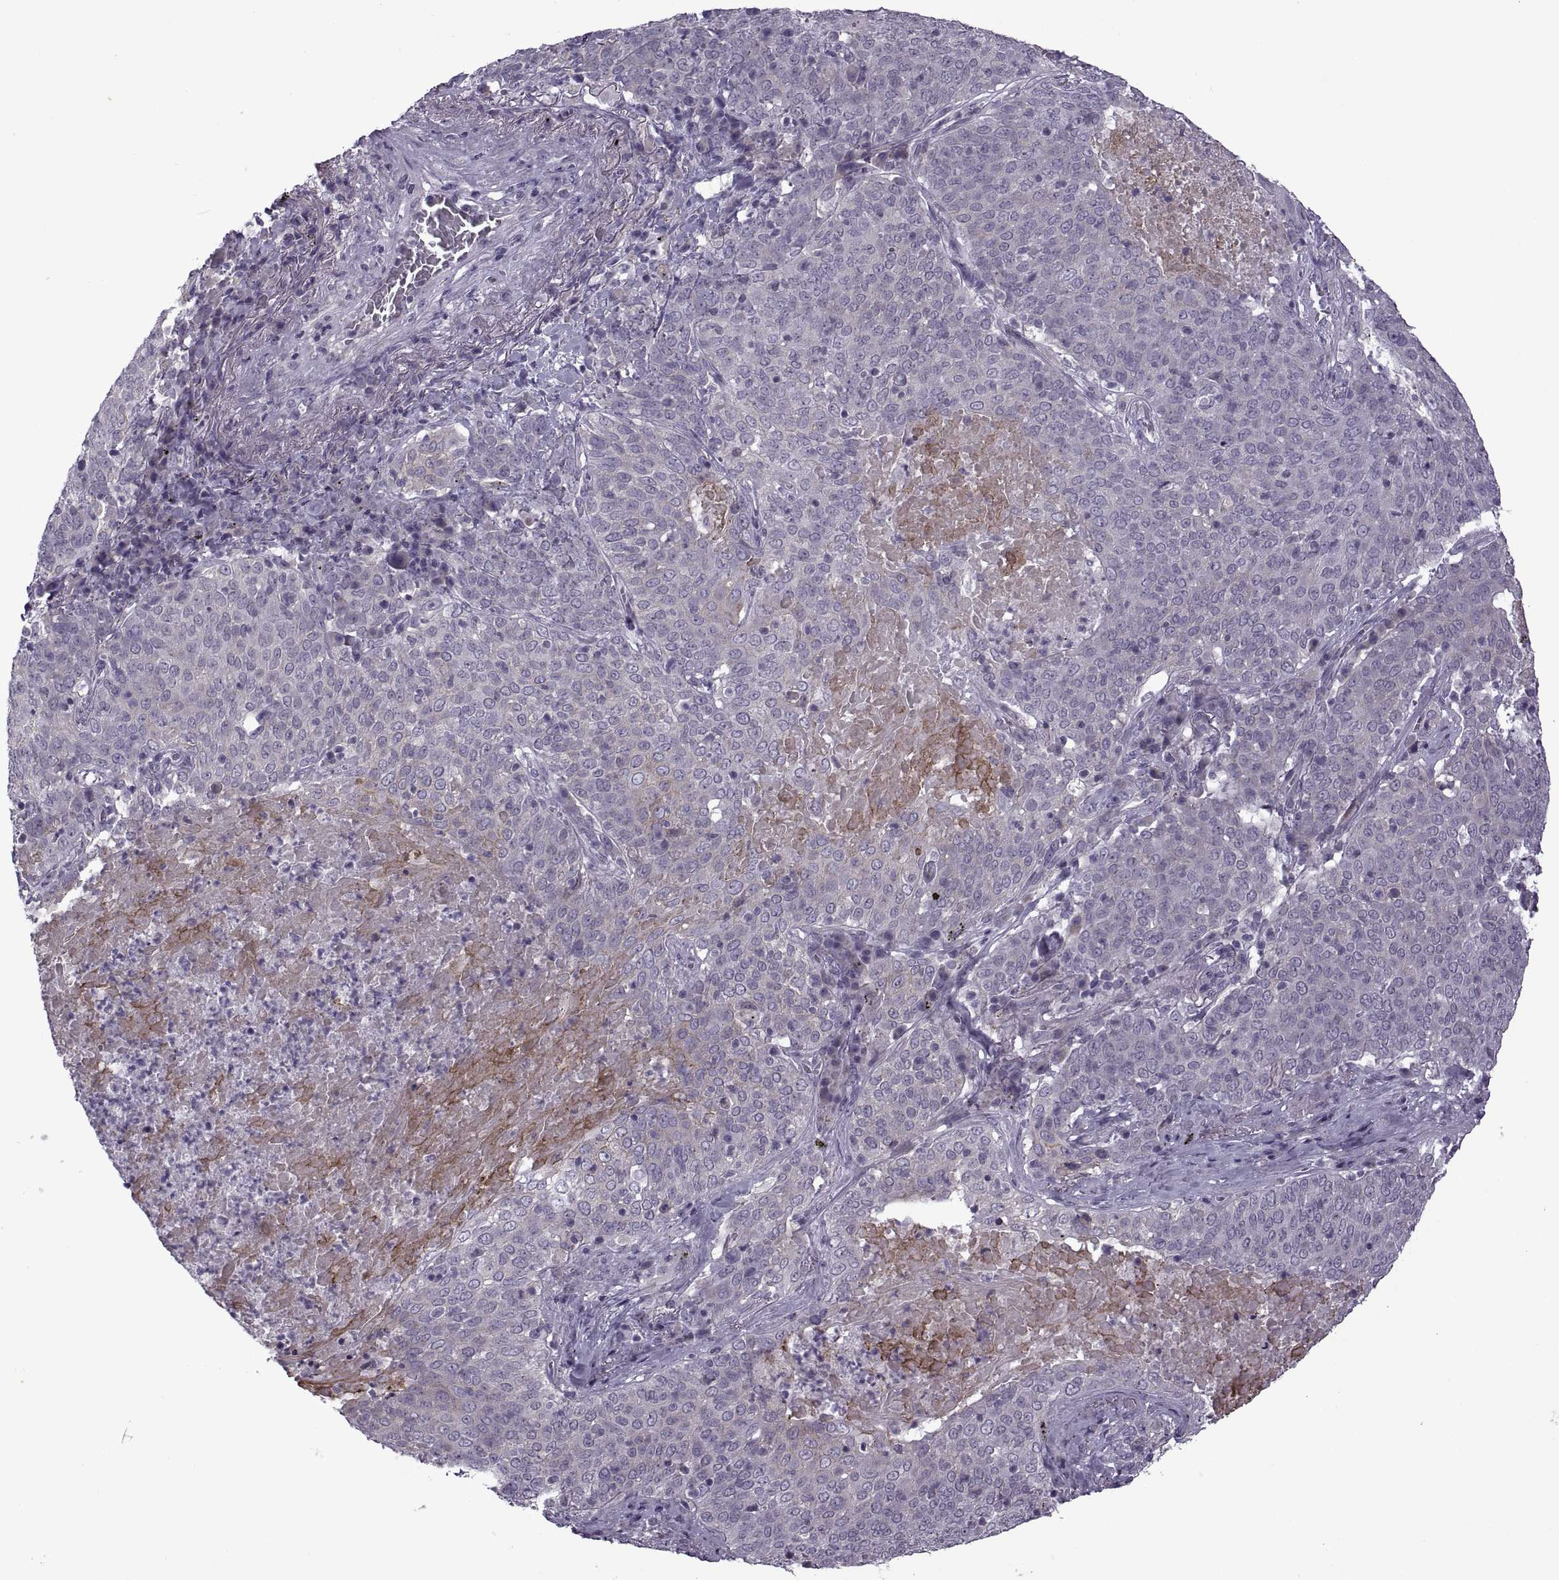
{"staining": {"intensity": "weak", "quantity": "<25%", "location": "cytoplasmic/membranous"}, "tissue": "lung cancer", "cell_type": "Tumor cells", "image_type": "cancer", "snomed": [{"axis": "morphology", "description": "Squamous cell carcinoma, NOS"}, {"axis": "topography", "description": "Lung"}], "caption": "Micrograph shows no significant protein expression in tumor cells of lung squamous cell carcinoma.", "gene": "RIPK4", "patient": {"sex": "male", "age": 82}}